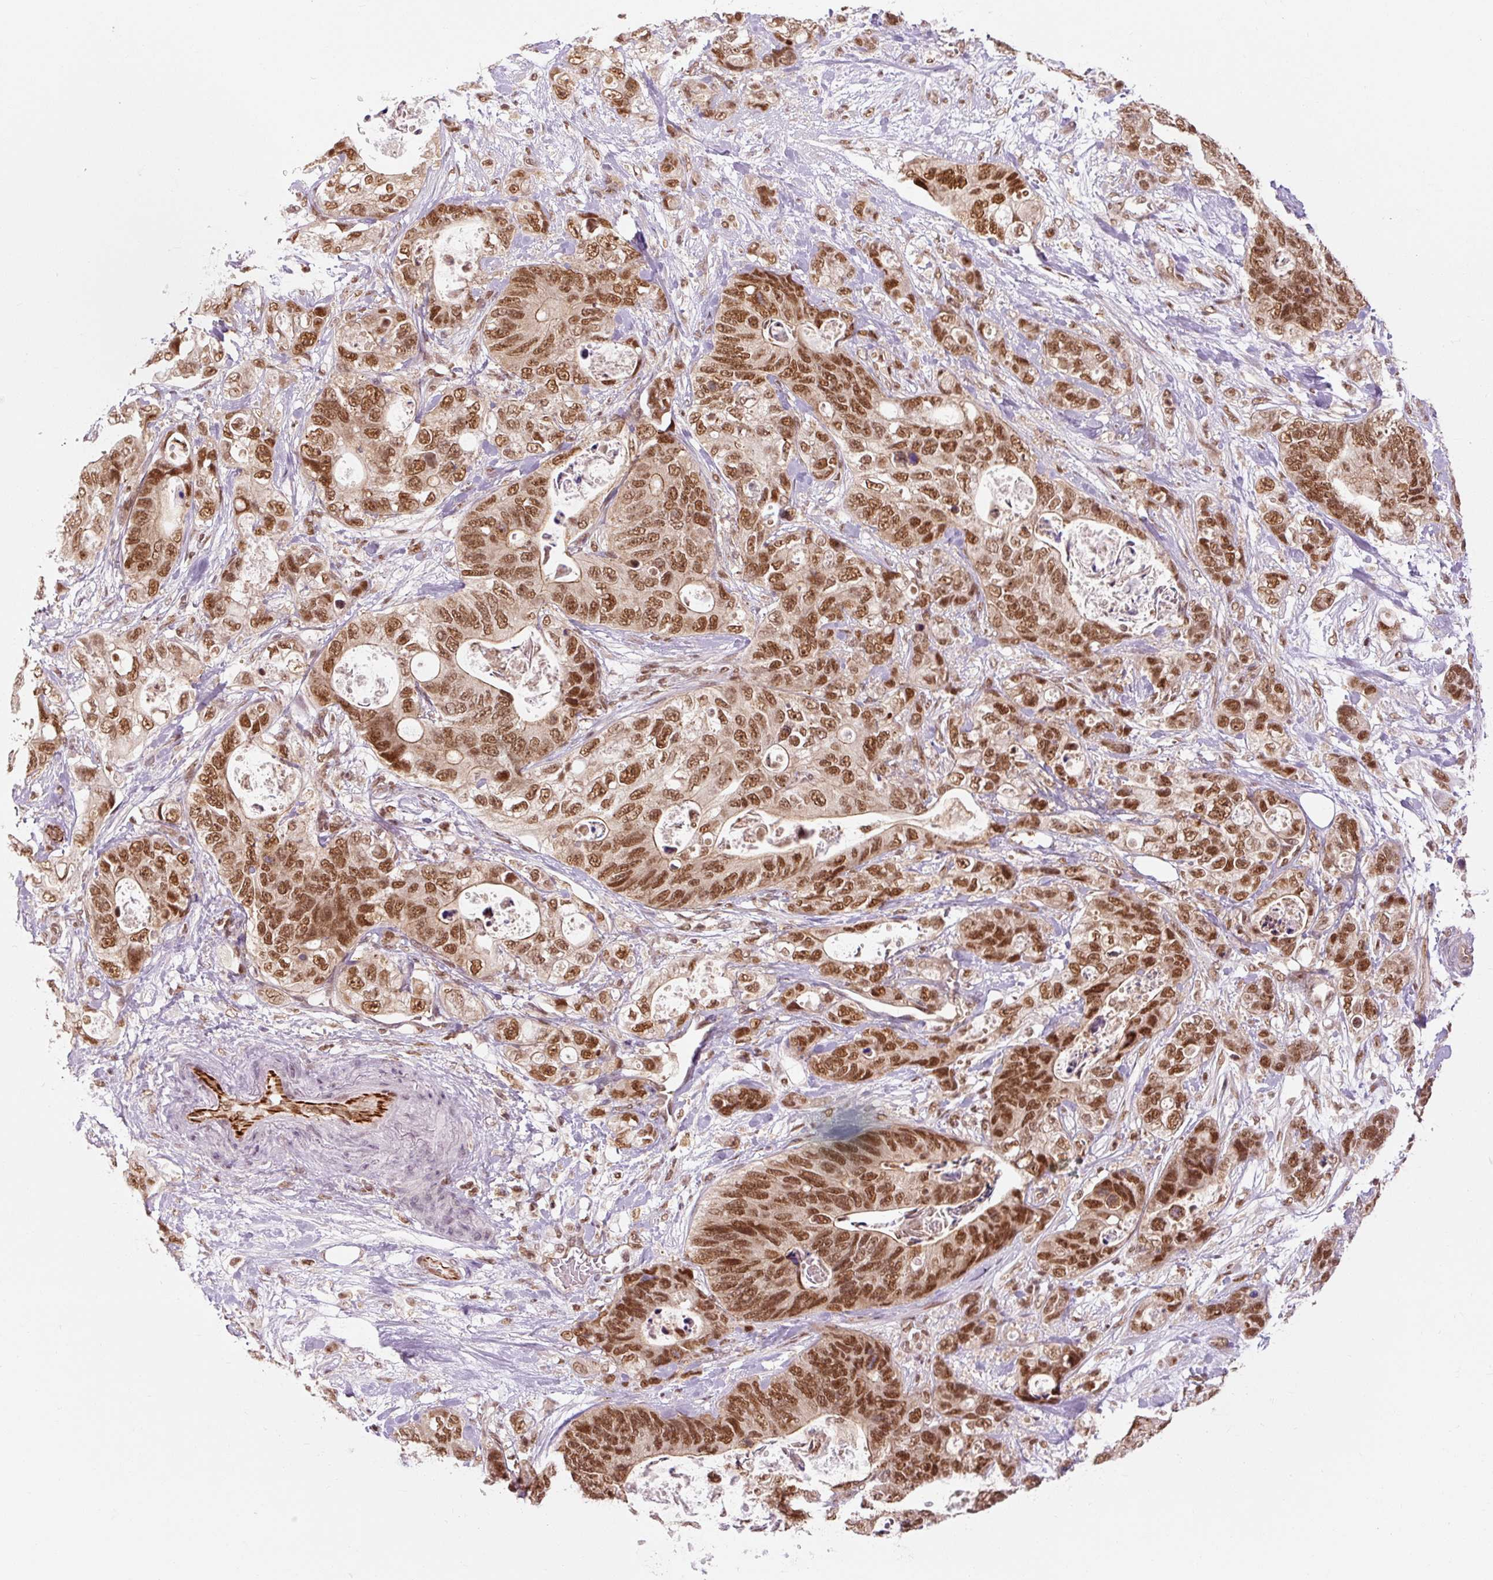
{"staining": {"intensity": "strong", "quantity": ">75%", "location": "nuclear"}, "tissue": "stomach cancer", "cell_type": "Tumor cells", "image_type": "cancer", "snomed": [{"axis": "morphology", "description": "Normal tissue, NOS"}, {"axis": "morphology", "description": "Adenocarcinoma, NOS"}, {"axis": "topography", "description": "Stomach"}], "caption": "Protein expression analysis of stomach adenocarcinoma exhibits strong nuclear expression in approximately >75% of tumor cells. Nuclei are stained in blue.", "gene": "CSTF1", "patient": {"sex": "female", "age": 89}}